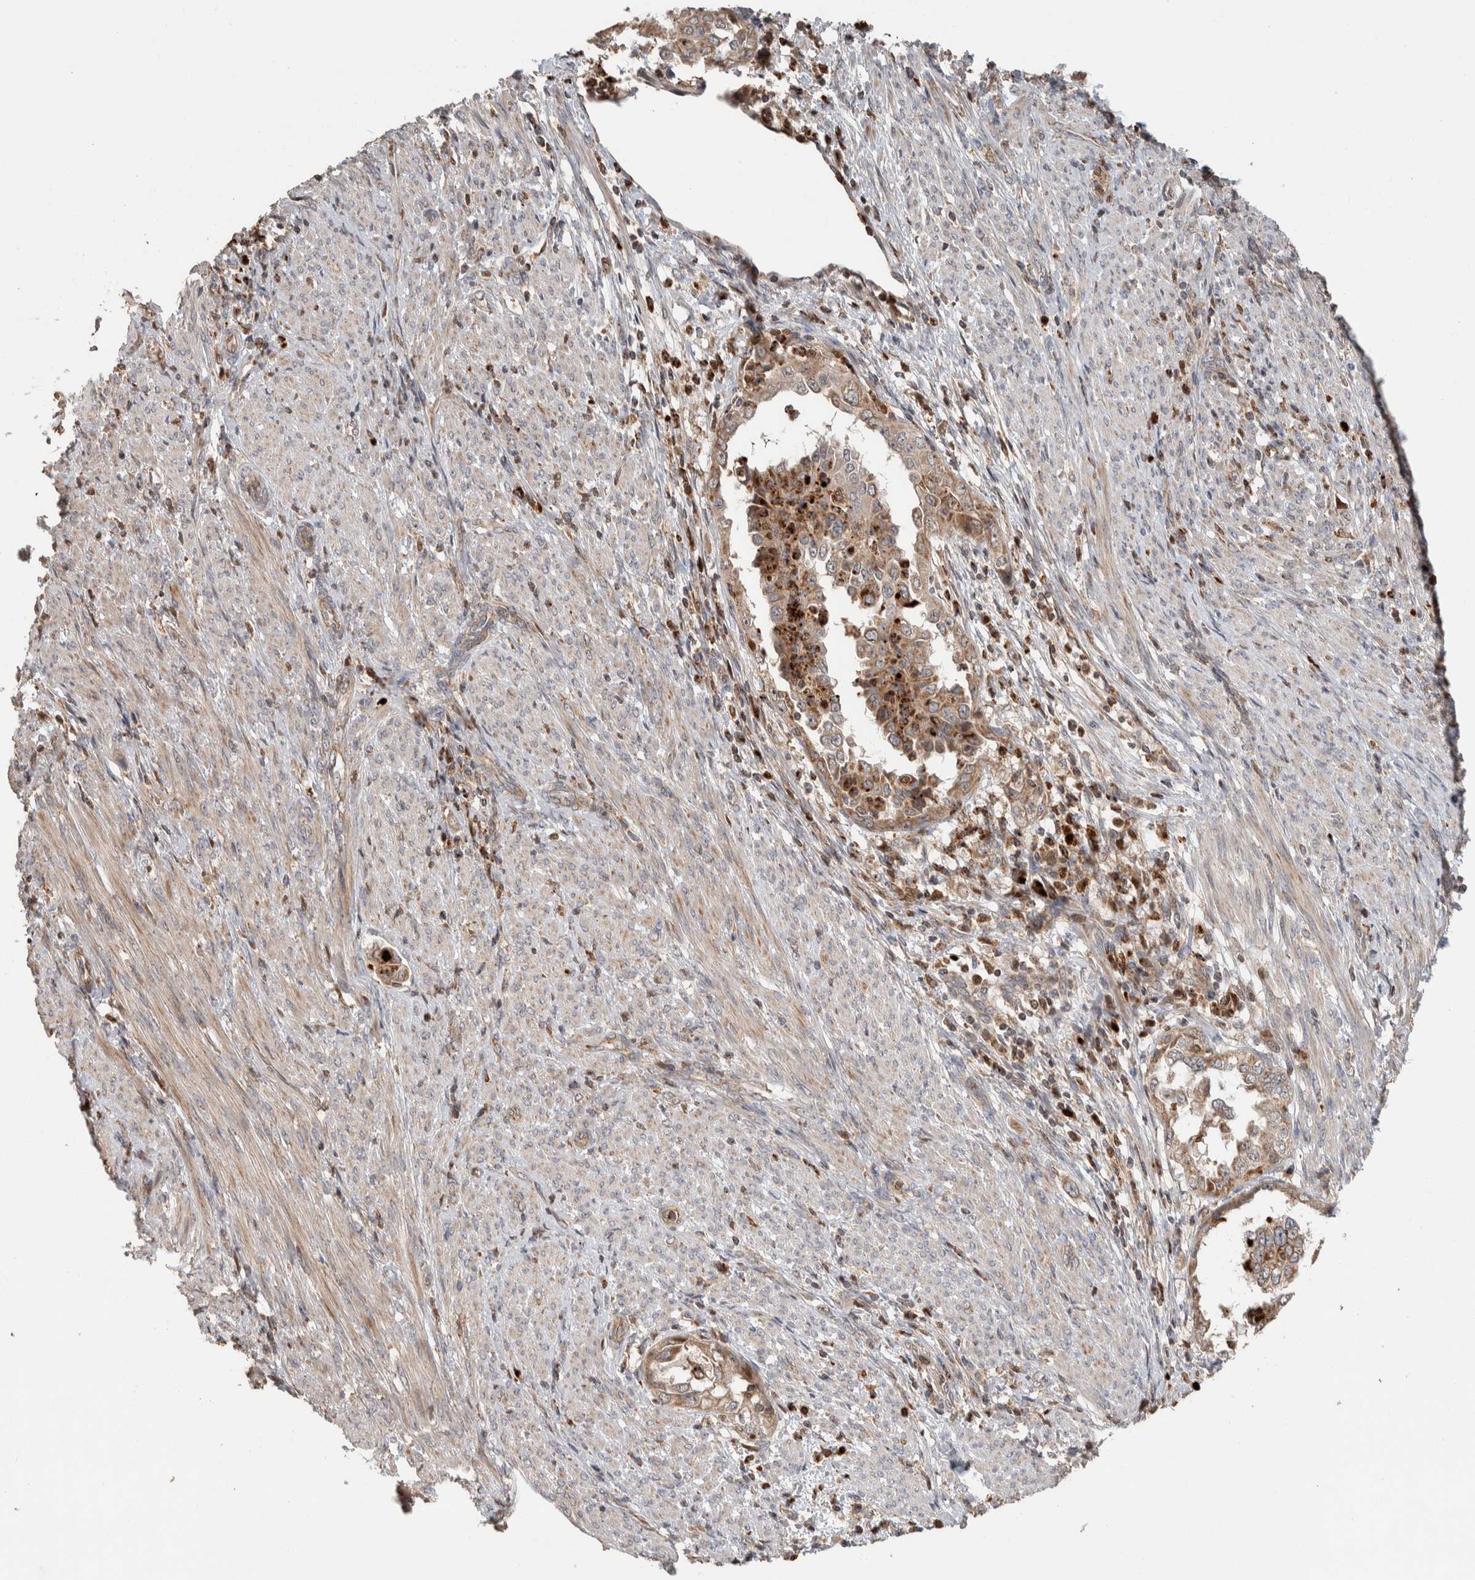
{"staining": {"intensity": "moderate", "quantity": ">75%", "location": "cytoplasmic/membranous"}, "tissue": "endometrial cancer", "cell_type": "Tumor cells", "image_type": "cancer", "snomed": [{"axis": "morphology", "description": "Adenocarcinoma, NOS"}, {"axis": "topography", "description": "Endometrium"}], "caption": "Immunohistochemical staining of endometrial adenocarcinoma demonstrates moderate cytoplasmic/membranous protein positivity in approximately >75% of tumor cells.", "gene": "VPS53", "patient": {"sex": "female", "age": 85}}